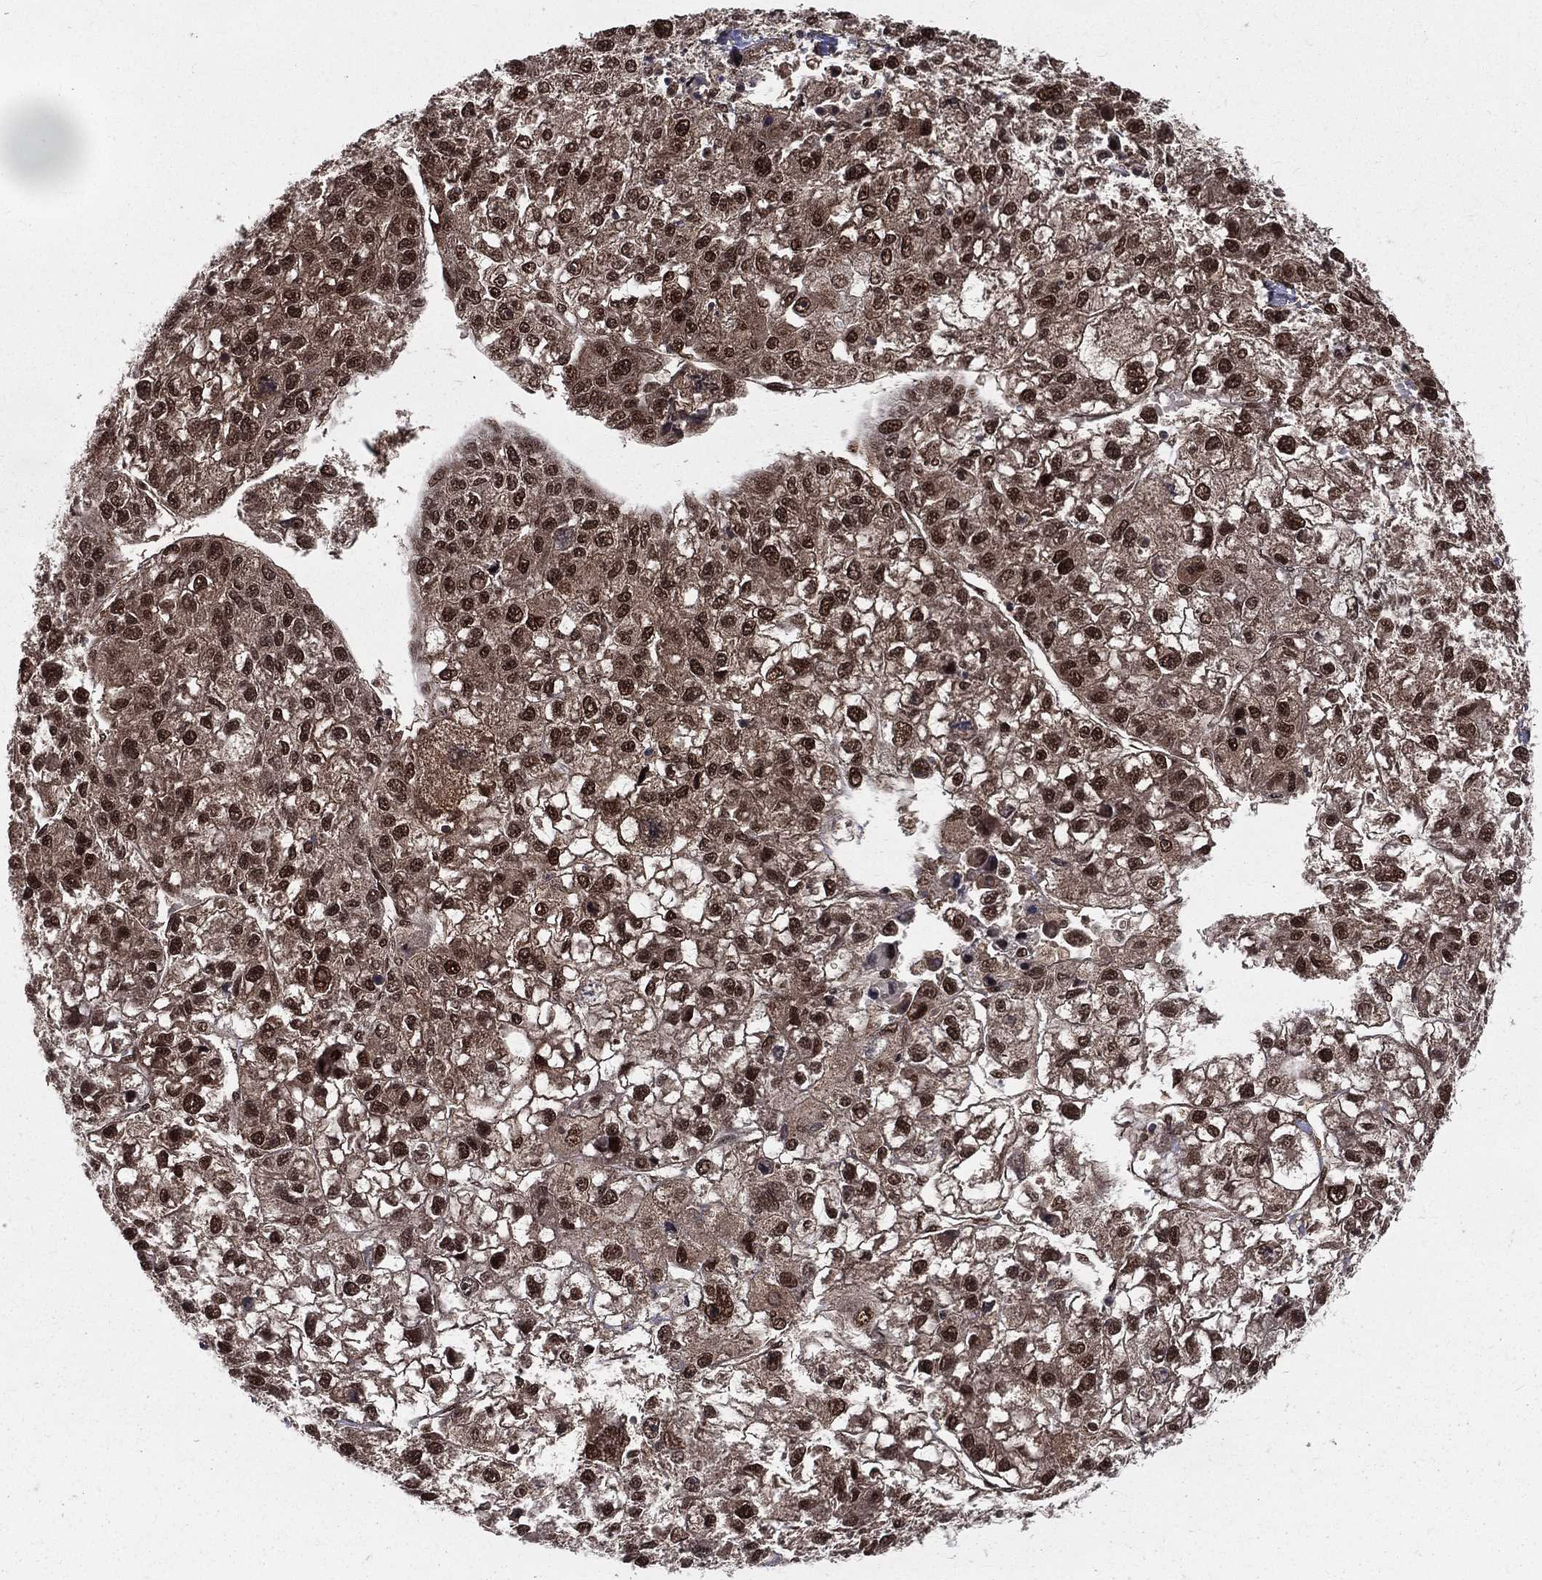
{"staining": {"intensity": "strong", "quantity": ">75%", "location": "nuclear"}, "tissue": "liver cancer", "cell_type": "Tumor cells", "image_type": "cancer", "snomed": [{"axis": "morphology", "description": "Carcinoma, Hepatocellular, NOS"}, {"axis": "topography", "description": "Liver"}], "caption": "Hepatocellular carcinoma (liver) was stained to show a protein in brown. There is high levels of strong nuclear positivity in approximately >75% of tumor cells.", "gene": "COPS4", "patient": {"sex": "male", "age": 56}}